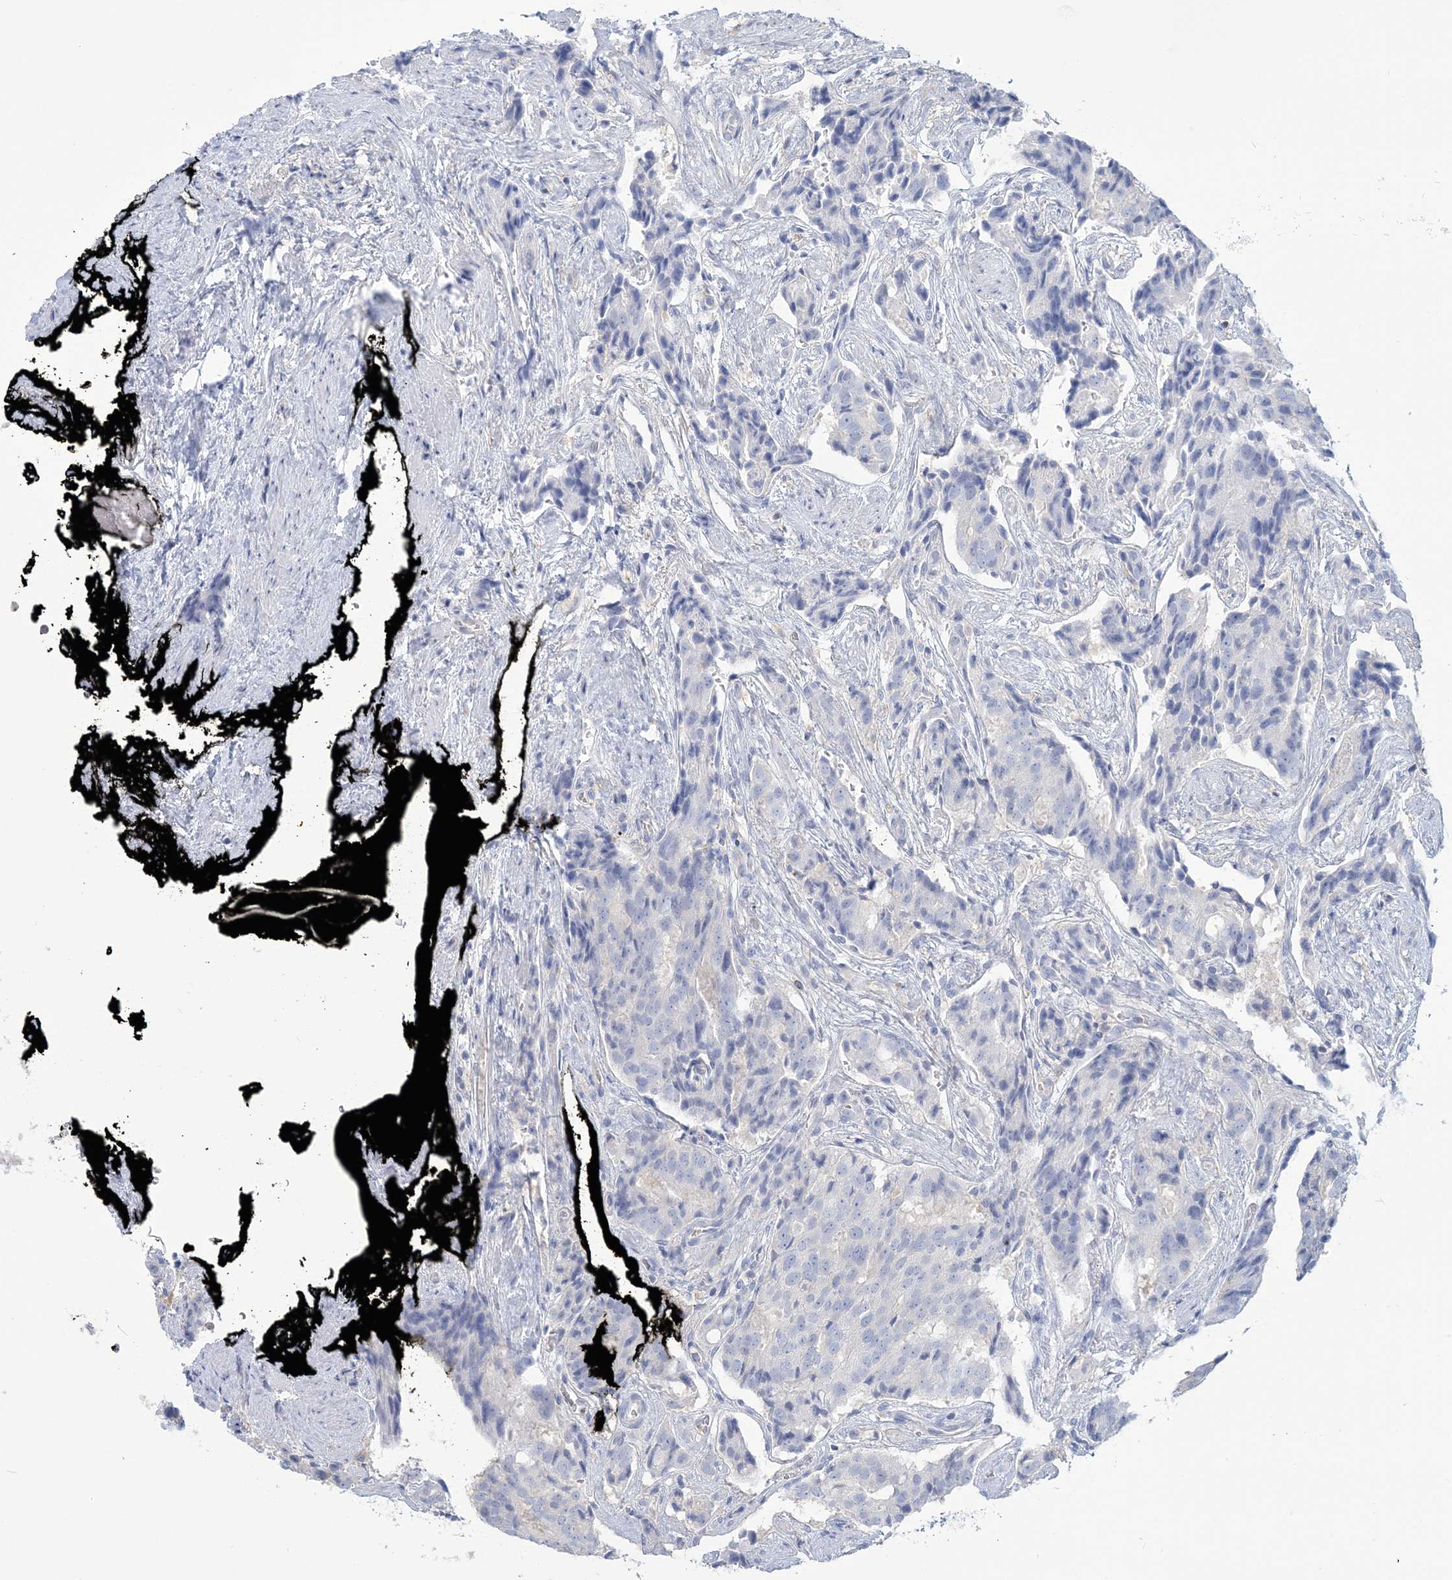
{"staining": {"intensity": "negative", "quantity": "none", "location": "none"}, "tissue": "prostate cancer", "cell_type": "Tumor cells", "image_type": "cancer", "snomed": [{"axis": "morphology", "description": "Adenocarcinoma, High grade"}, {"axis": "topography", "description": "Prostate"}], "caption": "This is a micrograph of IHC staining of prostate cancer (adenocarcinoma (high-grade)), which shows no positivity in tumor cells.", "gene": "ANKS1A", "patient": {"sex": "male", "age": 58}}